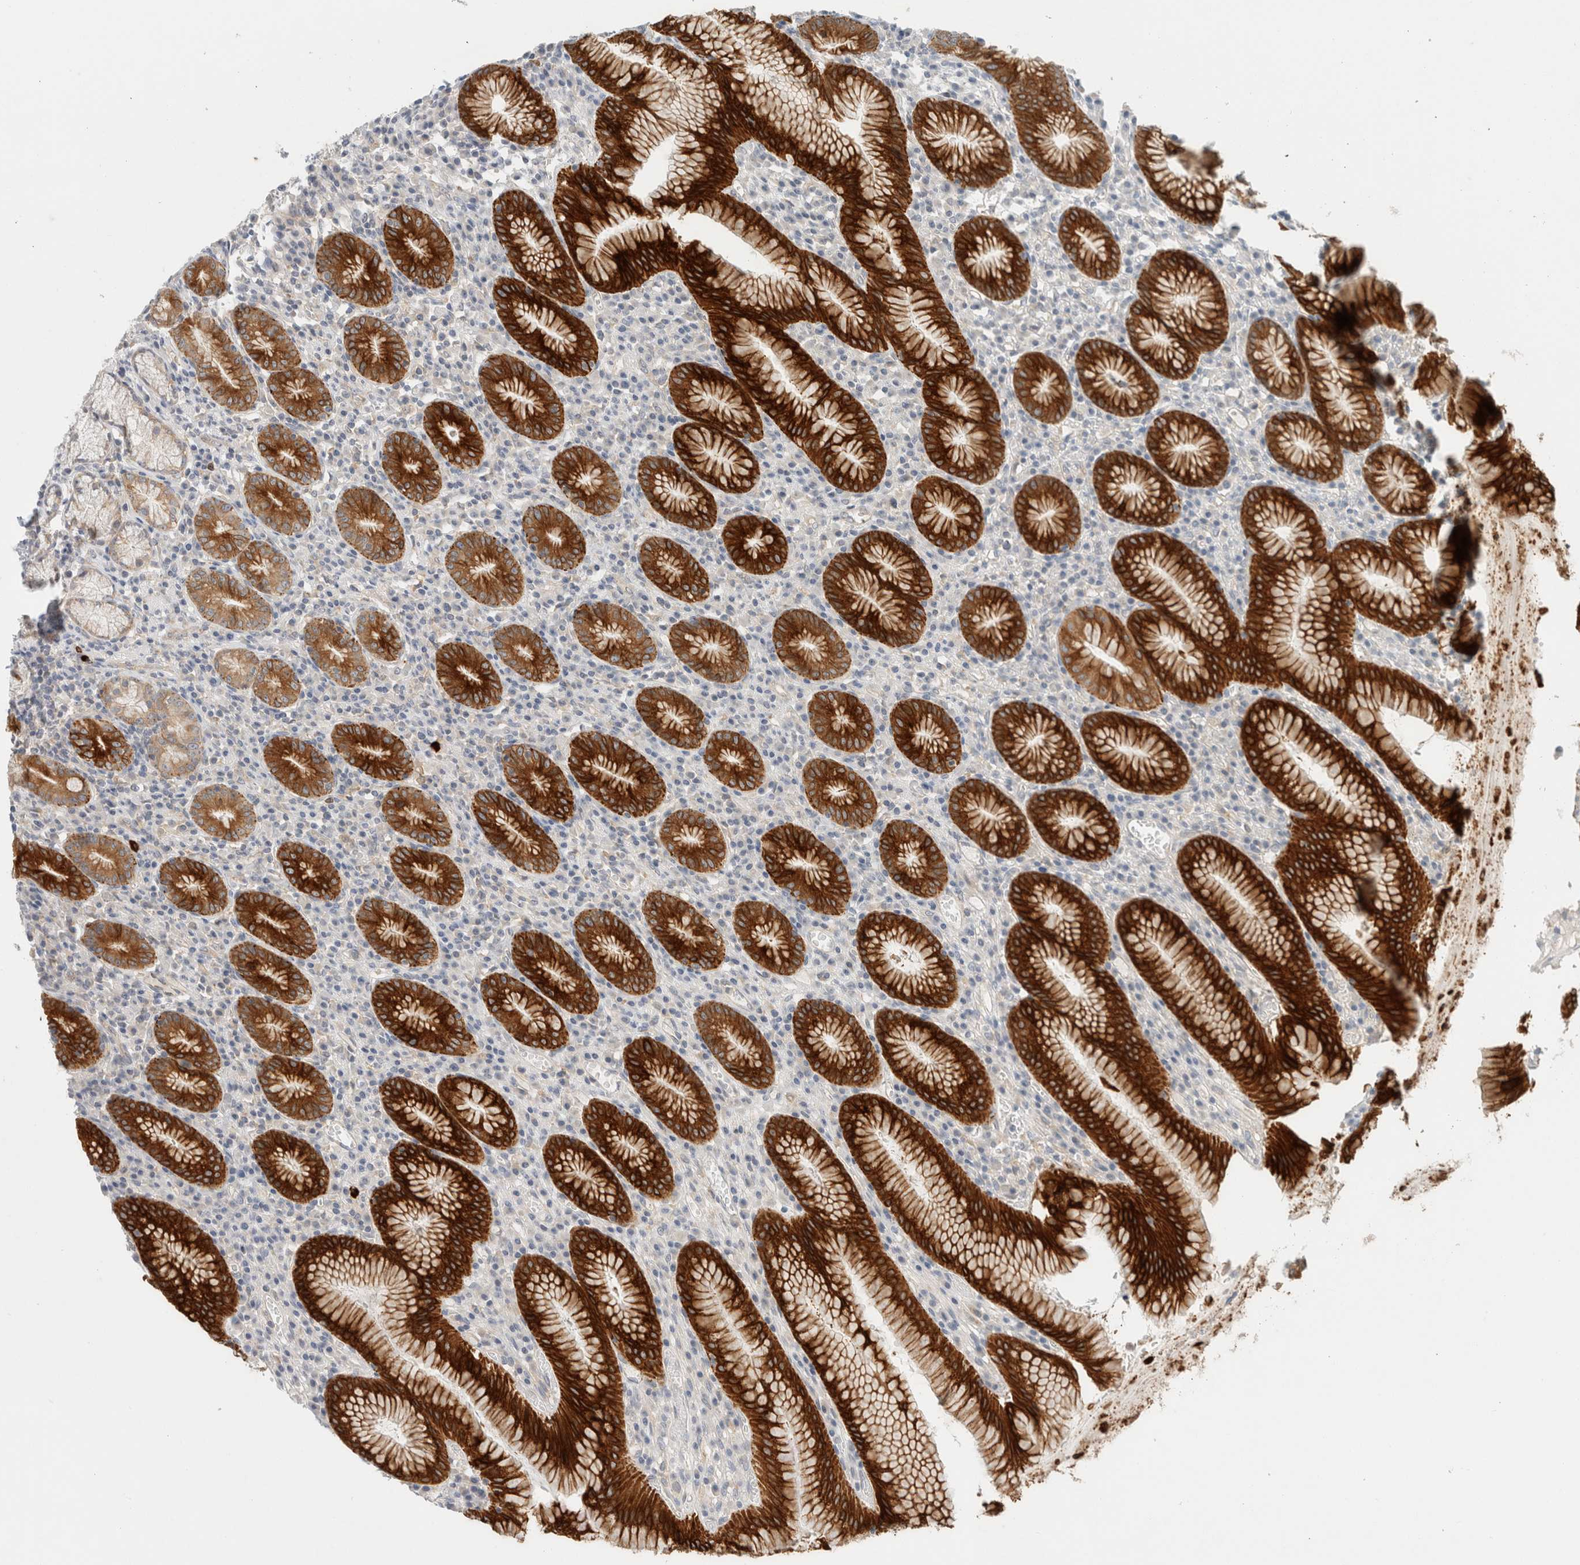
{"staining": {"intensity": "strong", "quantity": "25%-75%", "location": "cytoplasmic/membranous"}, "tissue": "stomach", "cell_type": "Glandular cells", "image_type": "normal", "snomed": [{"axis": "morphology", "description": "Normal tissue, NOS"}, {"axis": "topography", "description": "Stomach"}], "caption": "Immunohistochemical staining of normal stomach shows 25%-75% levels of strong cytoplasmic/membranous protein staining in about 25%-75% of glandular cells.", "gene": "SDR16C5", "patient": {"sex": "male", "age": 55}}